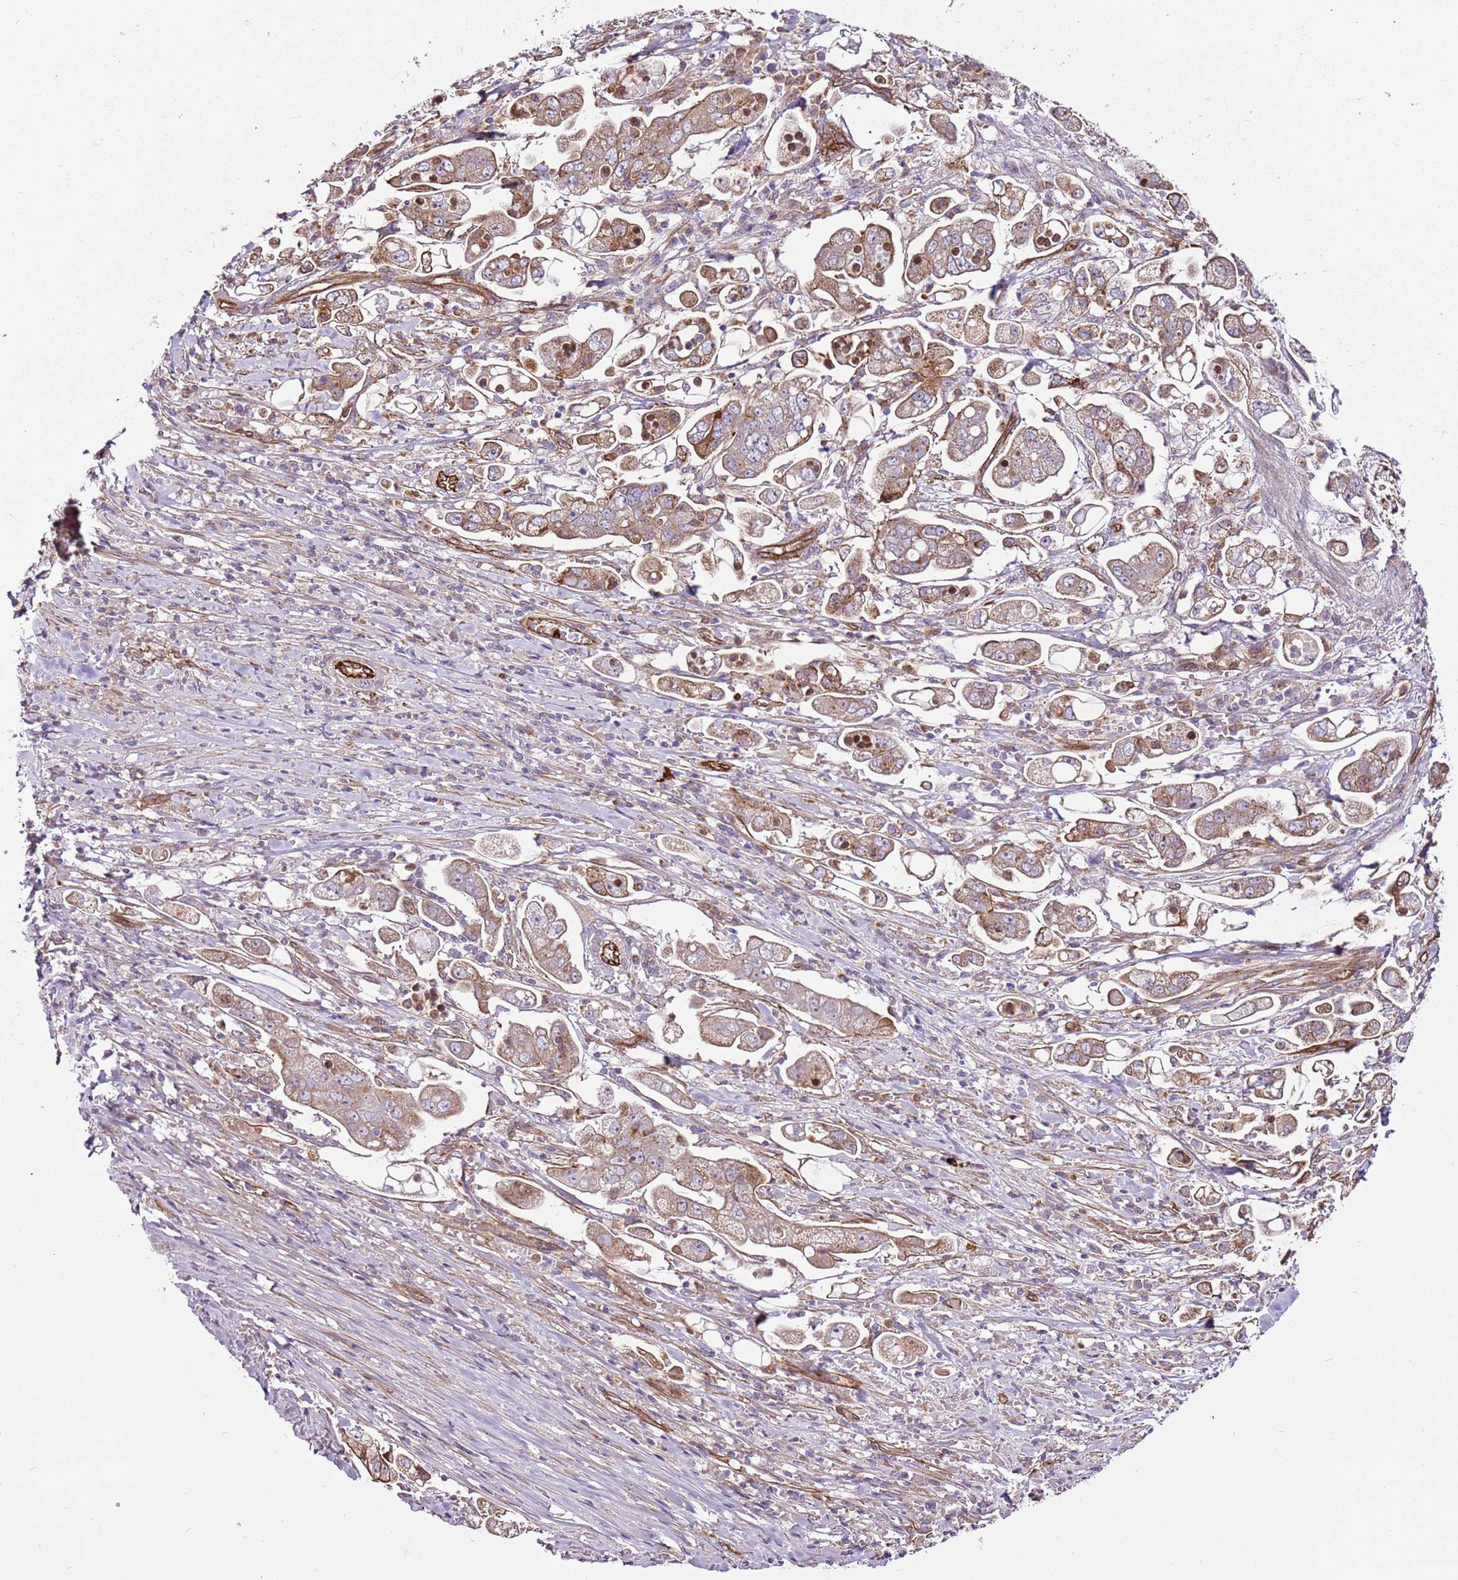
{"staining": {"intensity": "moderate", "quantity": ">75%", "location": "cytoplasmic/membranous"}, "tissue": "stomach cancer", "cell_type": "Tumor cells", "image_type": "cancer", "snomed": [{"axis": "morphology", "description": "Adenocarcinoma, NOS"}, {"axis": "topography", "description": "Stomach"}], "caption": "Immunohistochemical staining of stomach adenocarcinoma shows medium levels of moderate cytoplasmic/membranous protein staining in about >75% of tumor cells.", "gene": "ZNF827", "patient": {"sex": "male", "age": 62}}